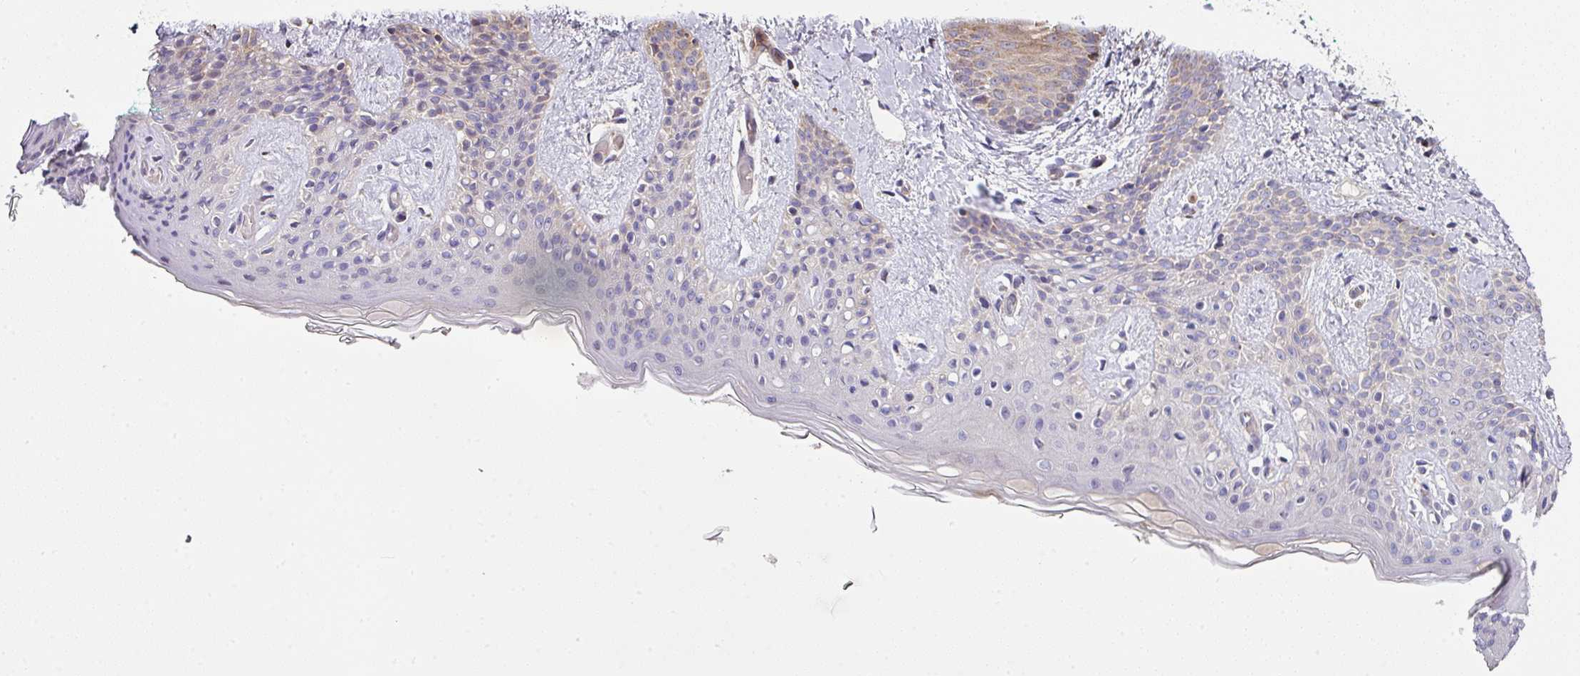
{"staining": {"intensity": "negative", "quantity": "none", "location": "none"}, "tissue": "skin", "cell_type": "Fibroblasts", "image_type": "normal", "snomed": [{"axis": "morphology", "description": "Normal tissue, NOS"}, {"axis": "topography", "description": "Skin"}], "caption": "Unremarkable skin was stained to show a protein in brown. There is no significant expression in fibroblasts. (Brightfield microscopy of DAB immunohistochemistry at high magnification).", "gene": "STK35", "patient": {"sex": "male", "age": 16}}